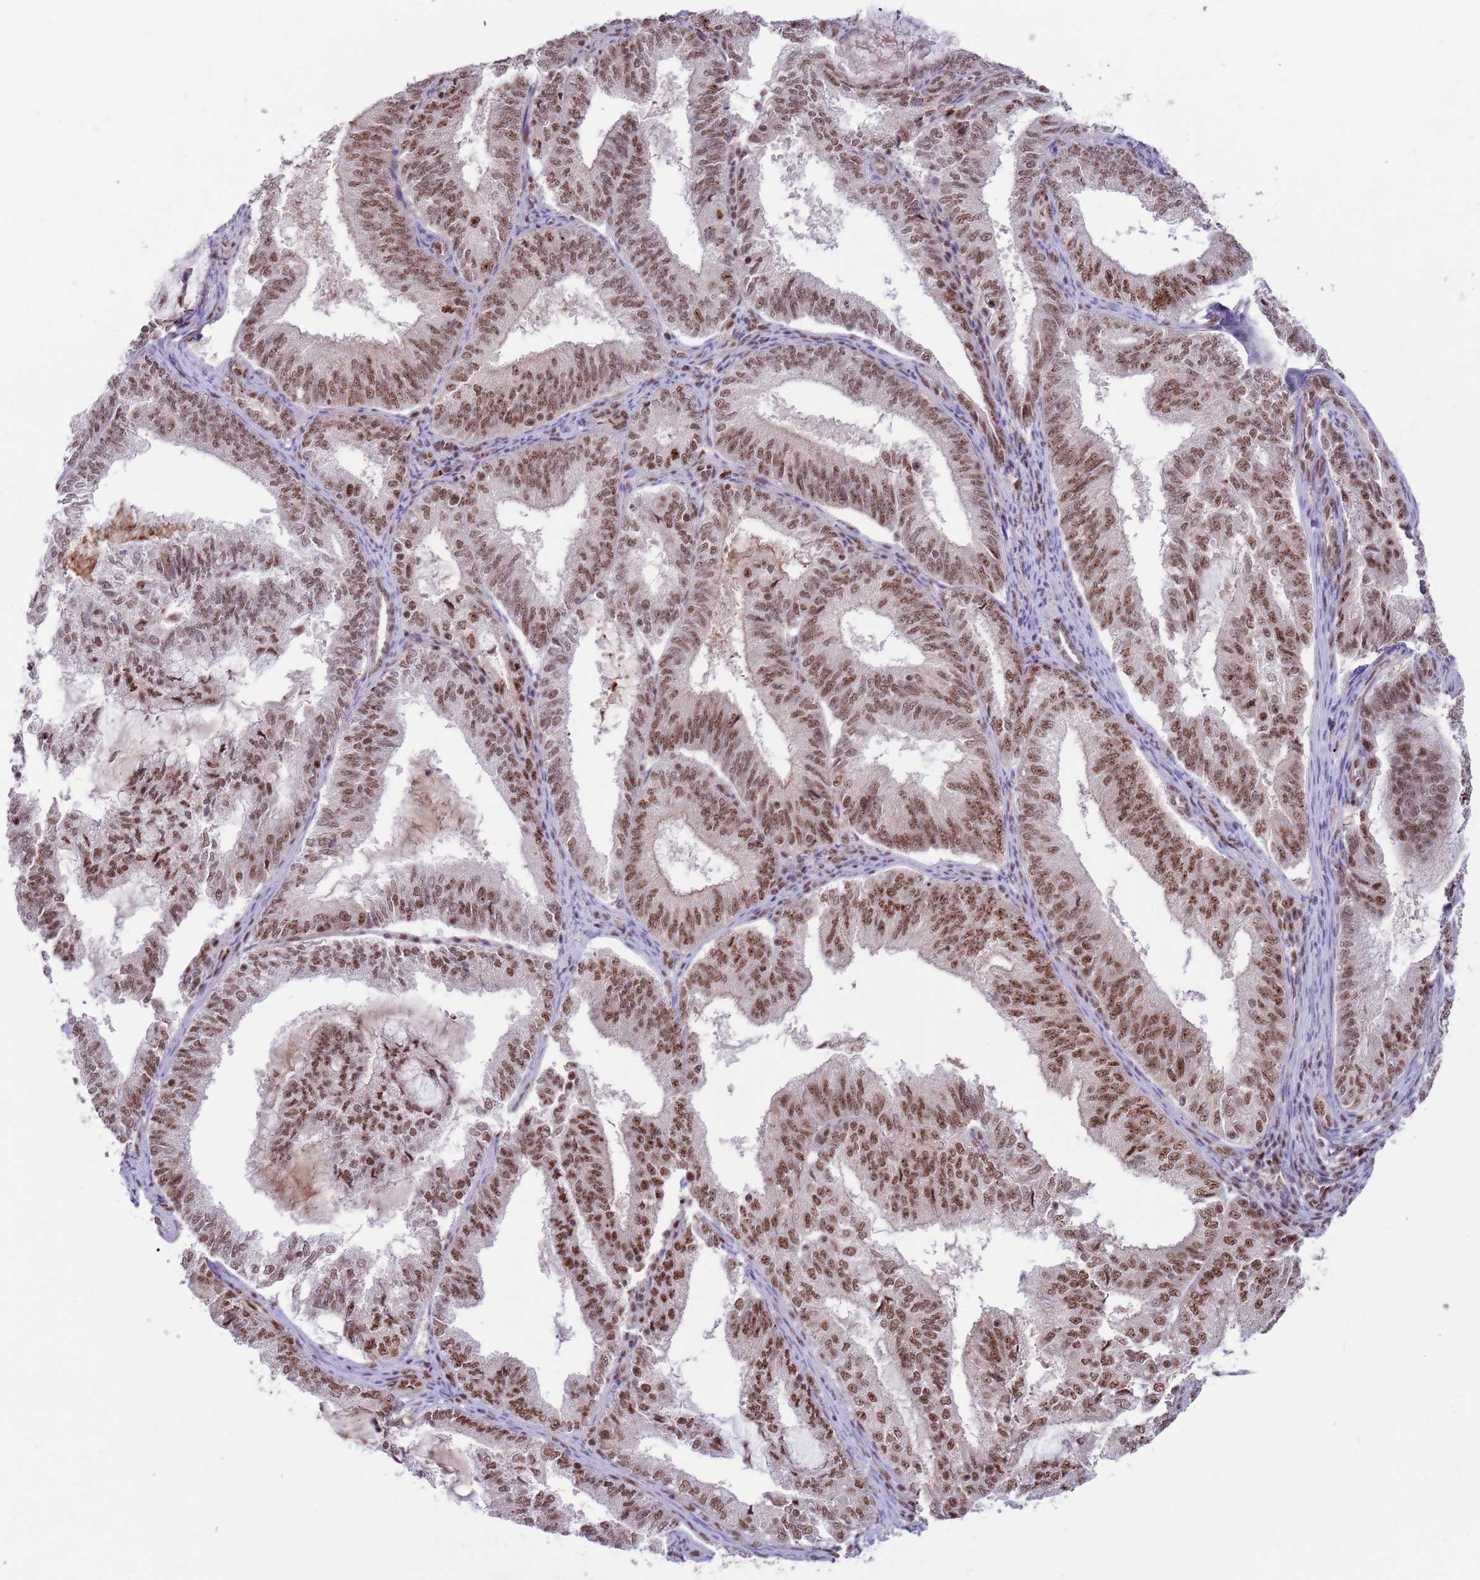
{"staining": {"intensity": "strong", "quantity": ">75%", "location": "nuclear"}, "tissue": "endometrial cancer", "cell_type": "Tumor cells", "image_type": "cancer", "snomed": [{"axis": "morphology", "description": "Adenocarcinoma, NOS"}, {"axis": "topography", "description": "Endometrium"}], "caption": "This histopathology image shows IHC staining of human endometrial adenocarcinoma, with high strong nuclear positivity in approximately >75% of tumor cells.", "gene": "SIPA1L3", "patient": {"sex": "female", "age": 81}}